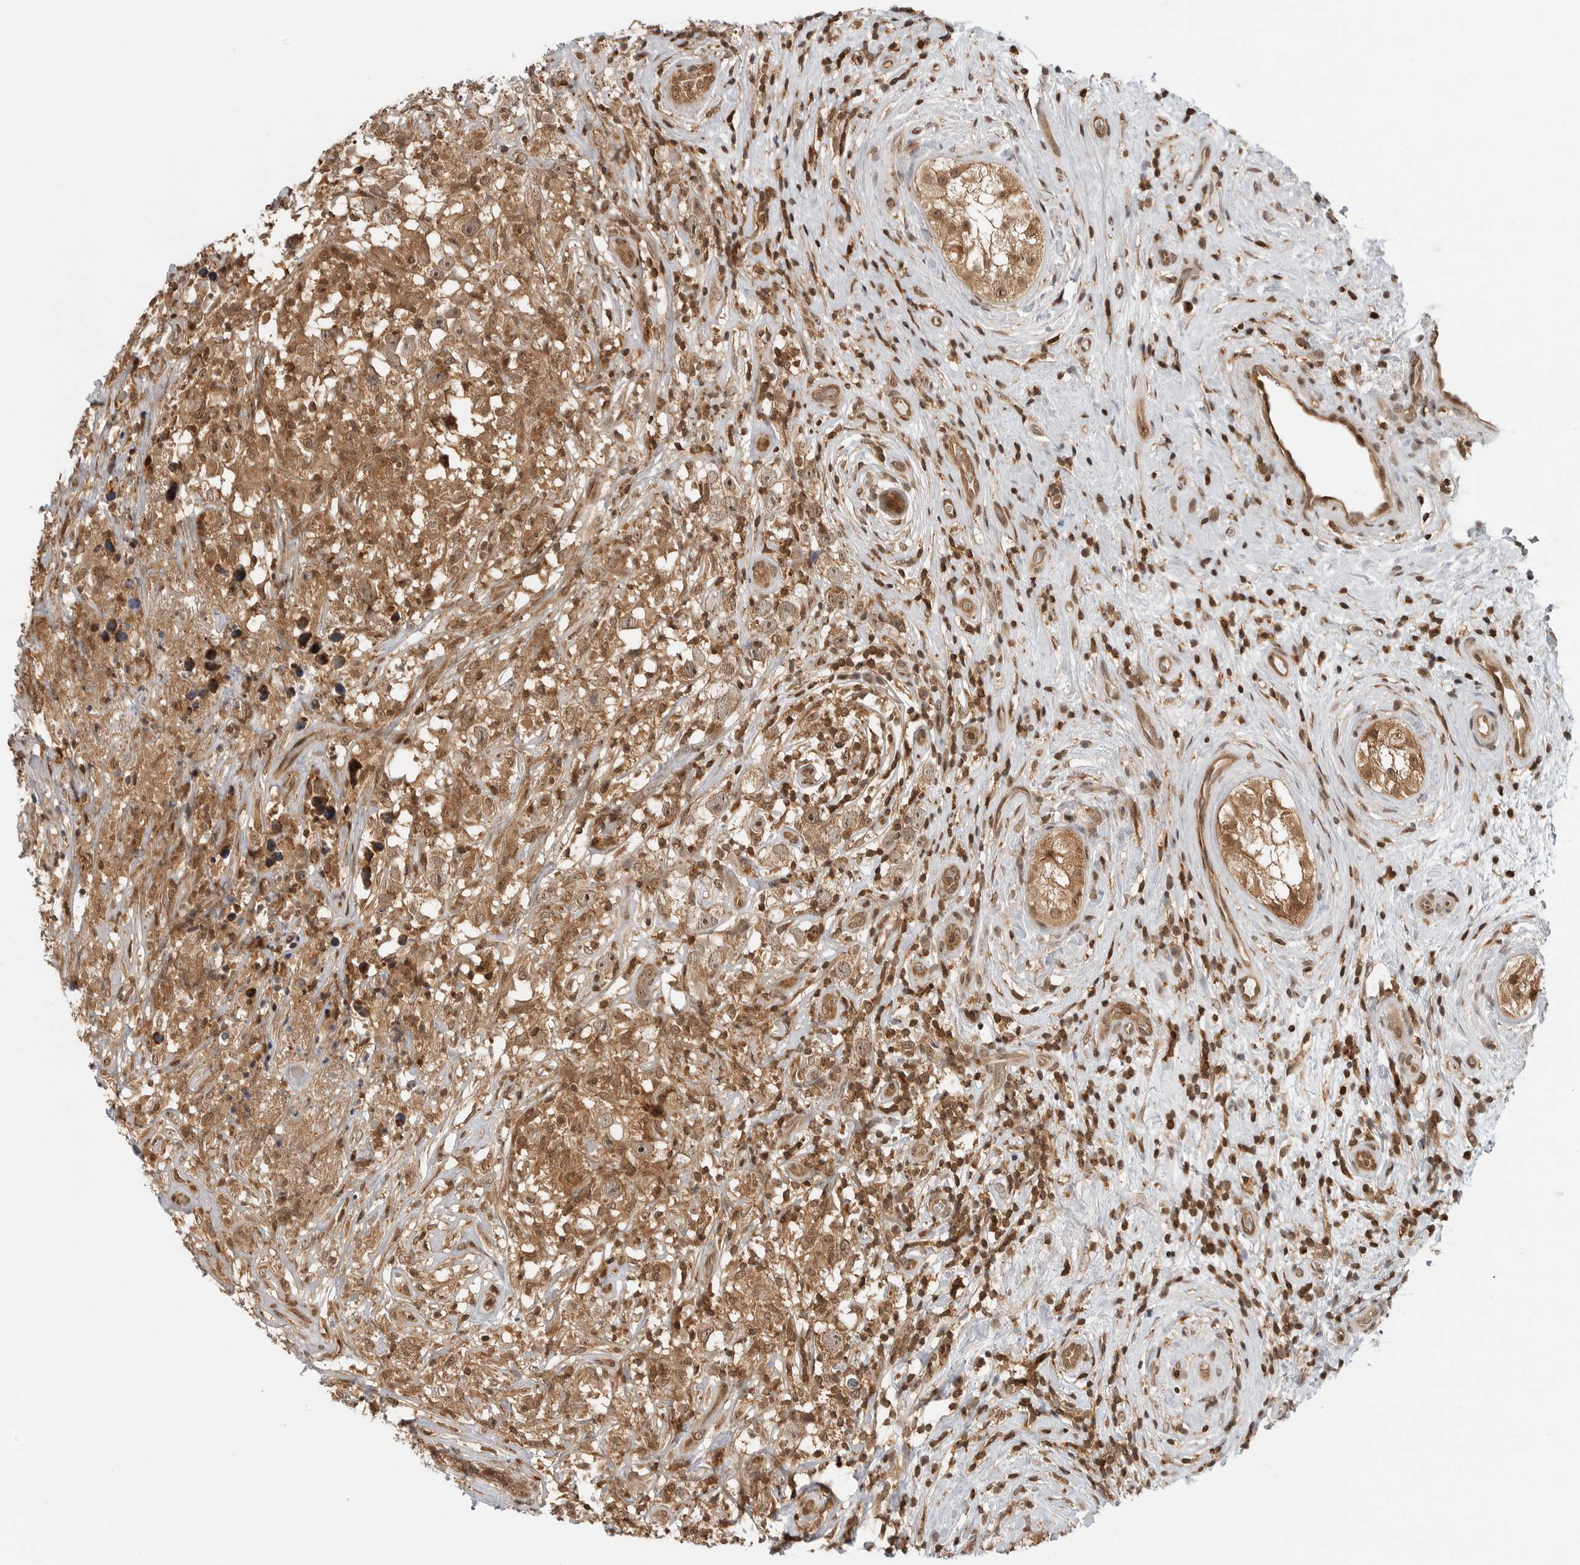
{"staining": {"intensity": "moderate", "quantity": ">75%", "location": "cytoplasmic/membranous,nuclear"}, "tissue": "testis cancer", "cell_type": "Tumor cells", "image_type": "cancer", "snomed": [{"axis": "morphology", "description": "Seminoma, NOS"}, {"axis": "topography", "description": "Testis"}], "caption": "Protein staining by immunohistochemistry (IHC) reveals moderate cytoplasmic/membranous and nuclear staining in about >75% of tumor cells in testis seminoma.", "gene": "SZRD1", "patient": {"sex": "male", "age": 49}}